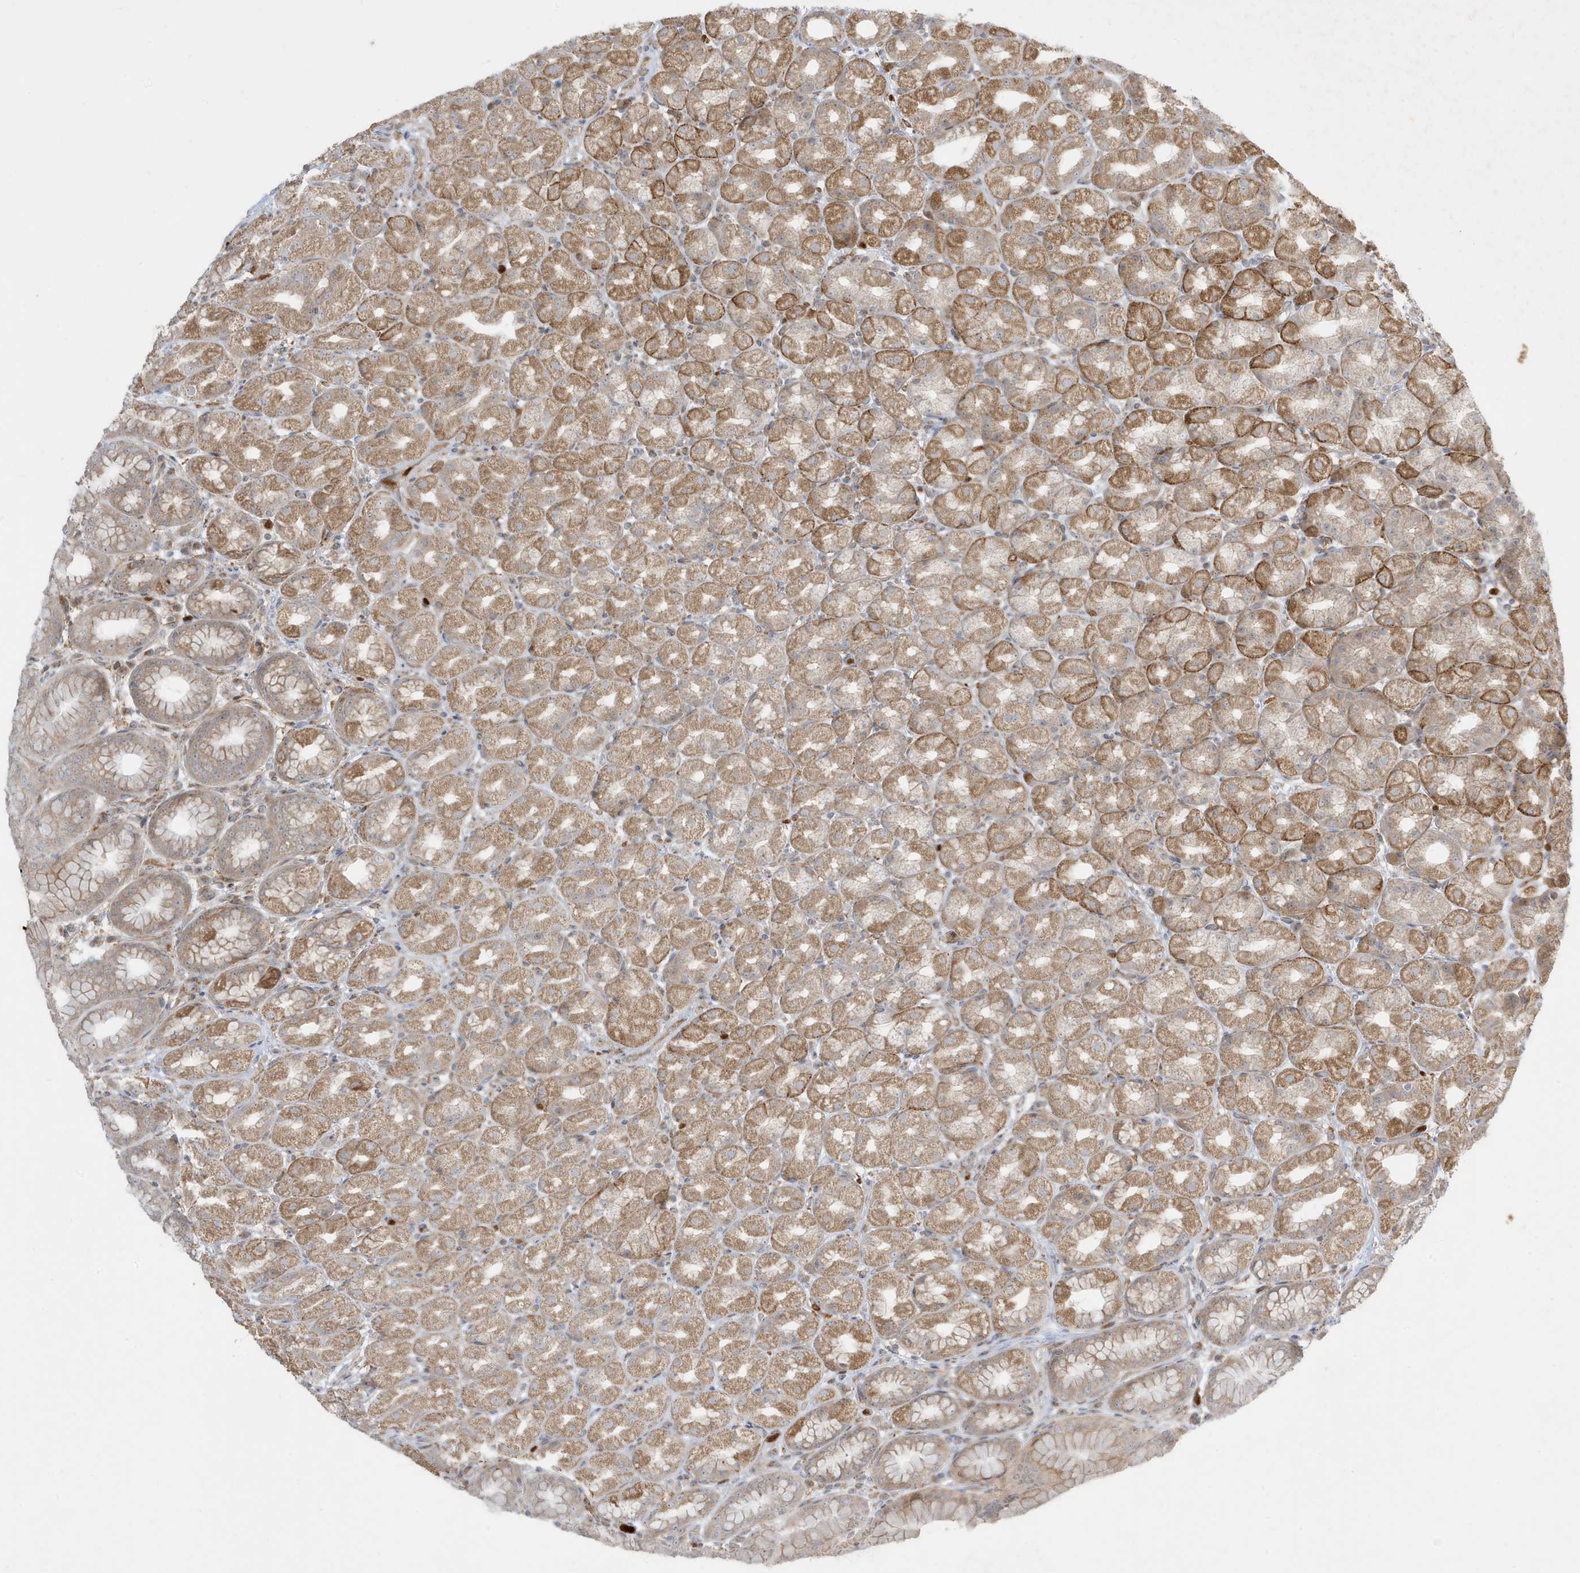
{"staining": {"intensity": "strong", "quantity": "25%-75%", "location": "cytoplasmic/membranous"}, "tissue": "stomach", "cell_type": "Glandular cells", "image_type": "normal", "snomed": [{"axis": "morphology", "description": "Normal tissue, NOS"}, {"axis": "topography", "description": "Stomach, upper"}], "caption": "IHC staining of benign stomach, which exhibits high levels of strong cytoplasmic/membranous expression in about 25%-75% of glandular cells indicating strong cytoplasmic/membranous protein positivity. The staining was performed using DAB (brown) for protein detection and nuclei were counterstained in hematoxylin (blue).", "gene": "IFT57", "patient": {"sex": "male", "age": 68}}